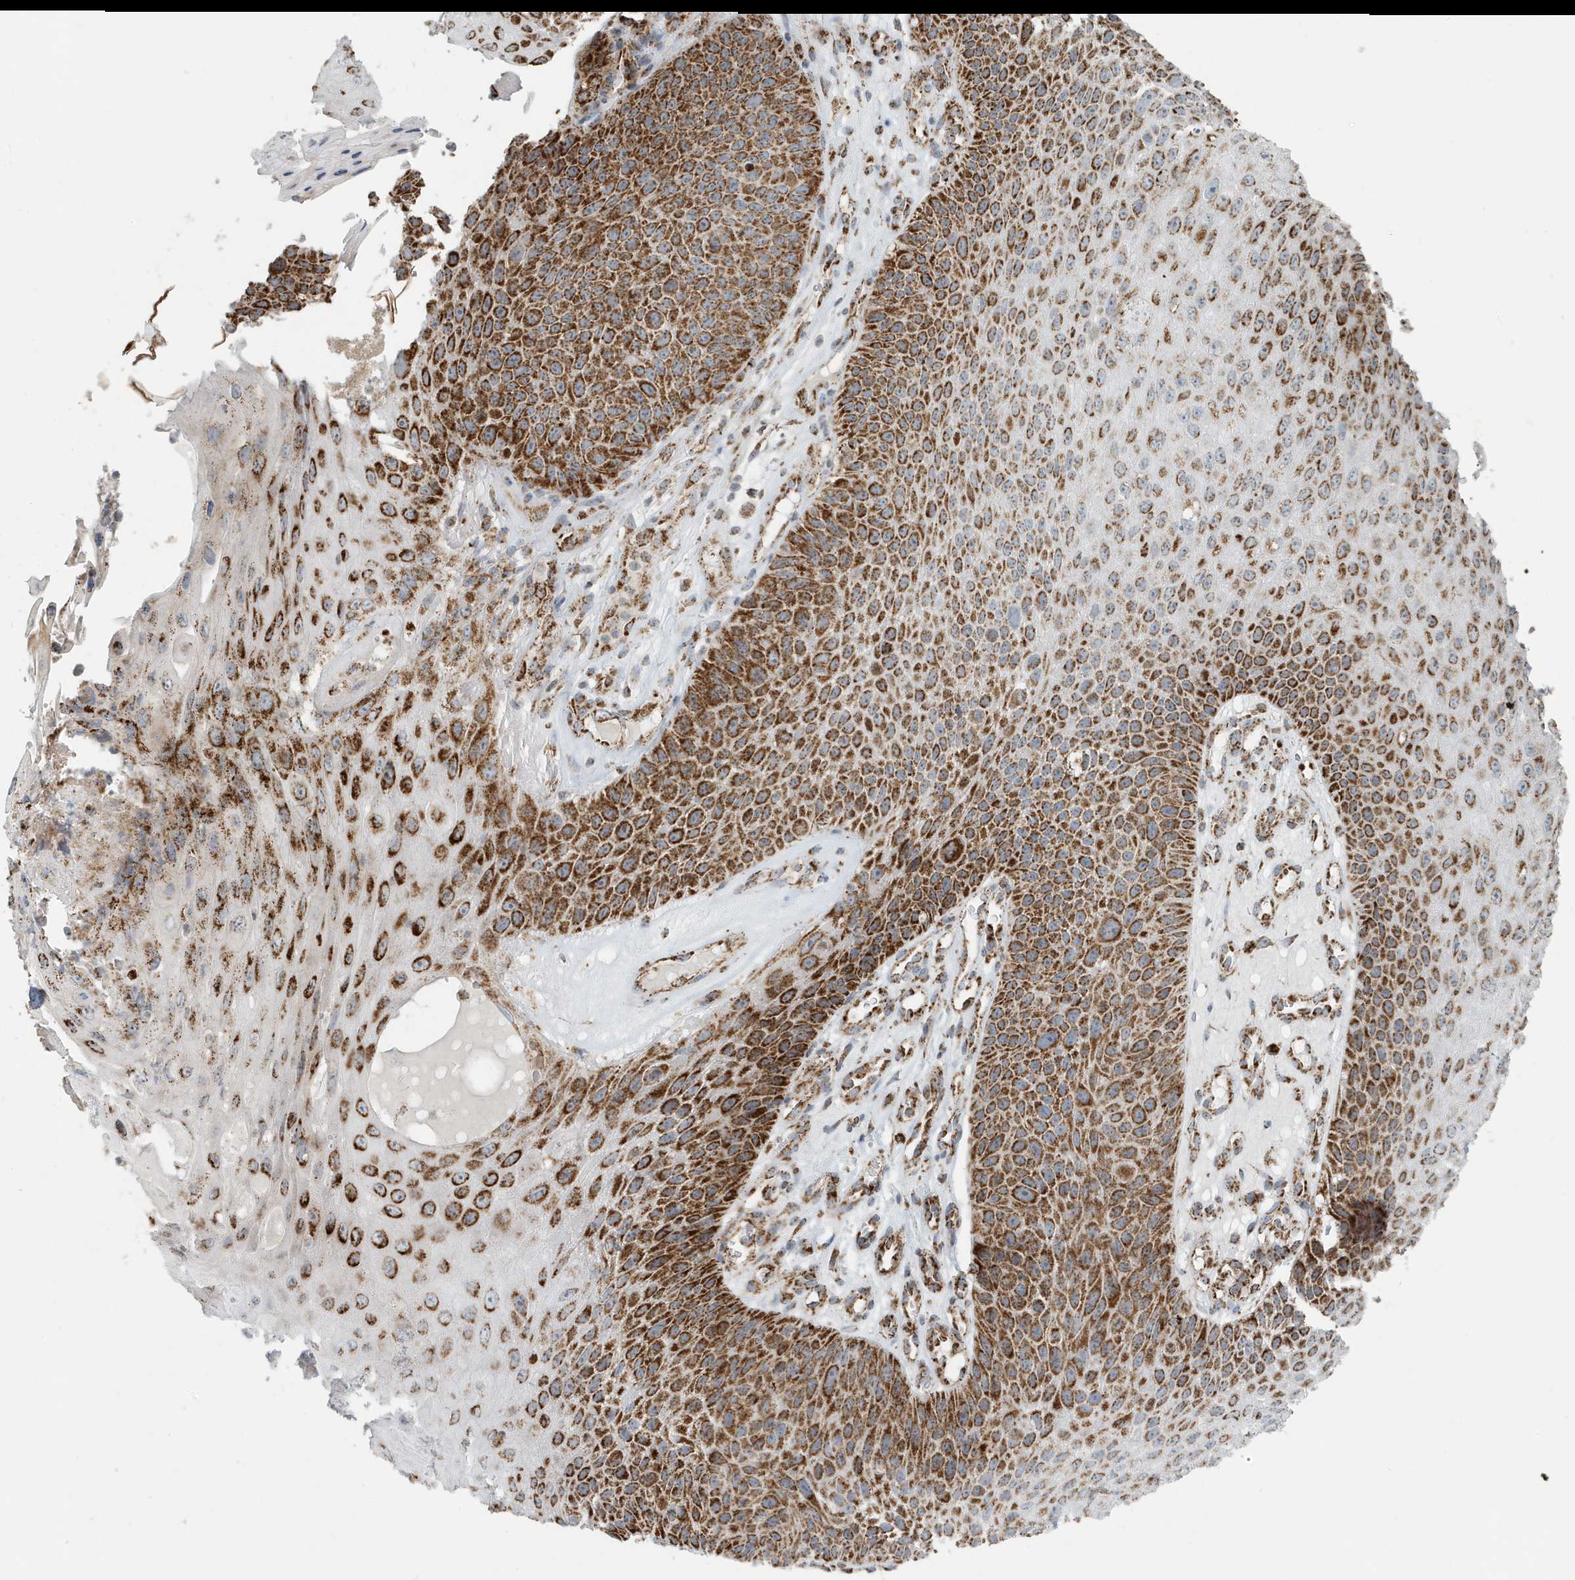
{"staining": {"intensity": "strong", "quantity": ">75%", "location": "cytoplasmic/membranous"}, "tissue": "skin cancer", "cell_type": "Tumor cells", "image_type": "cancer", "snomed": [{"axis": "morphology", "description": "Squamous cell carcinoma, NOS"}, {"axis": "topography", "description": "Skin"}], "caption": "This photomicrograph demonstrates immunohistochemistry staining of squamous cell carcinoma (skin), with high strong cytoplasmic/membranous staining in approximately >75% of tumor cells.", "gene": "MAN1A1", "patient": {"sex": "female", "age": 88}}